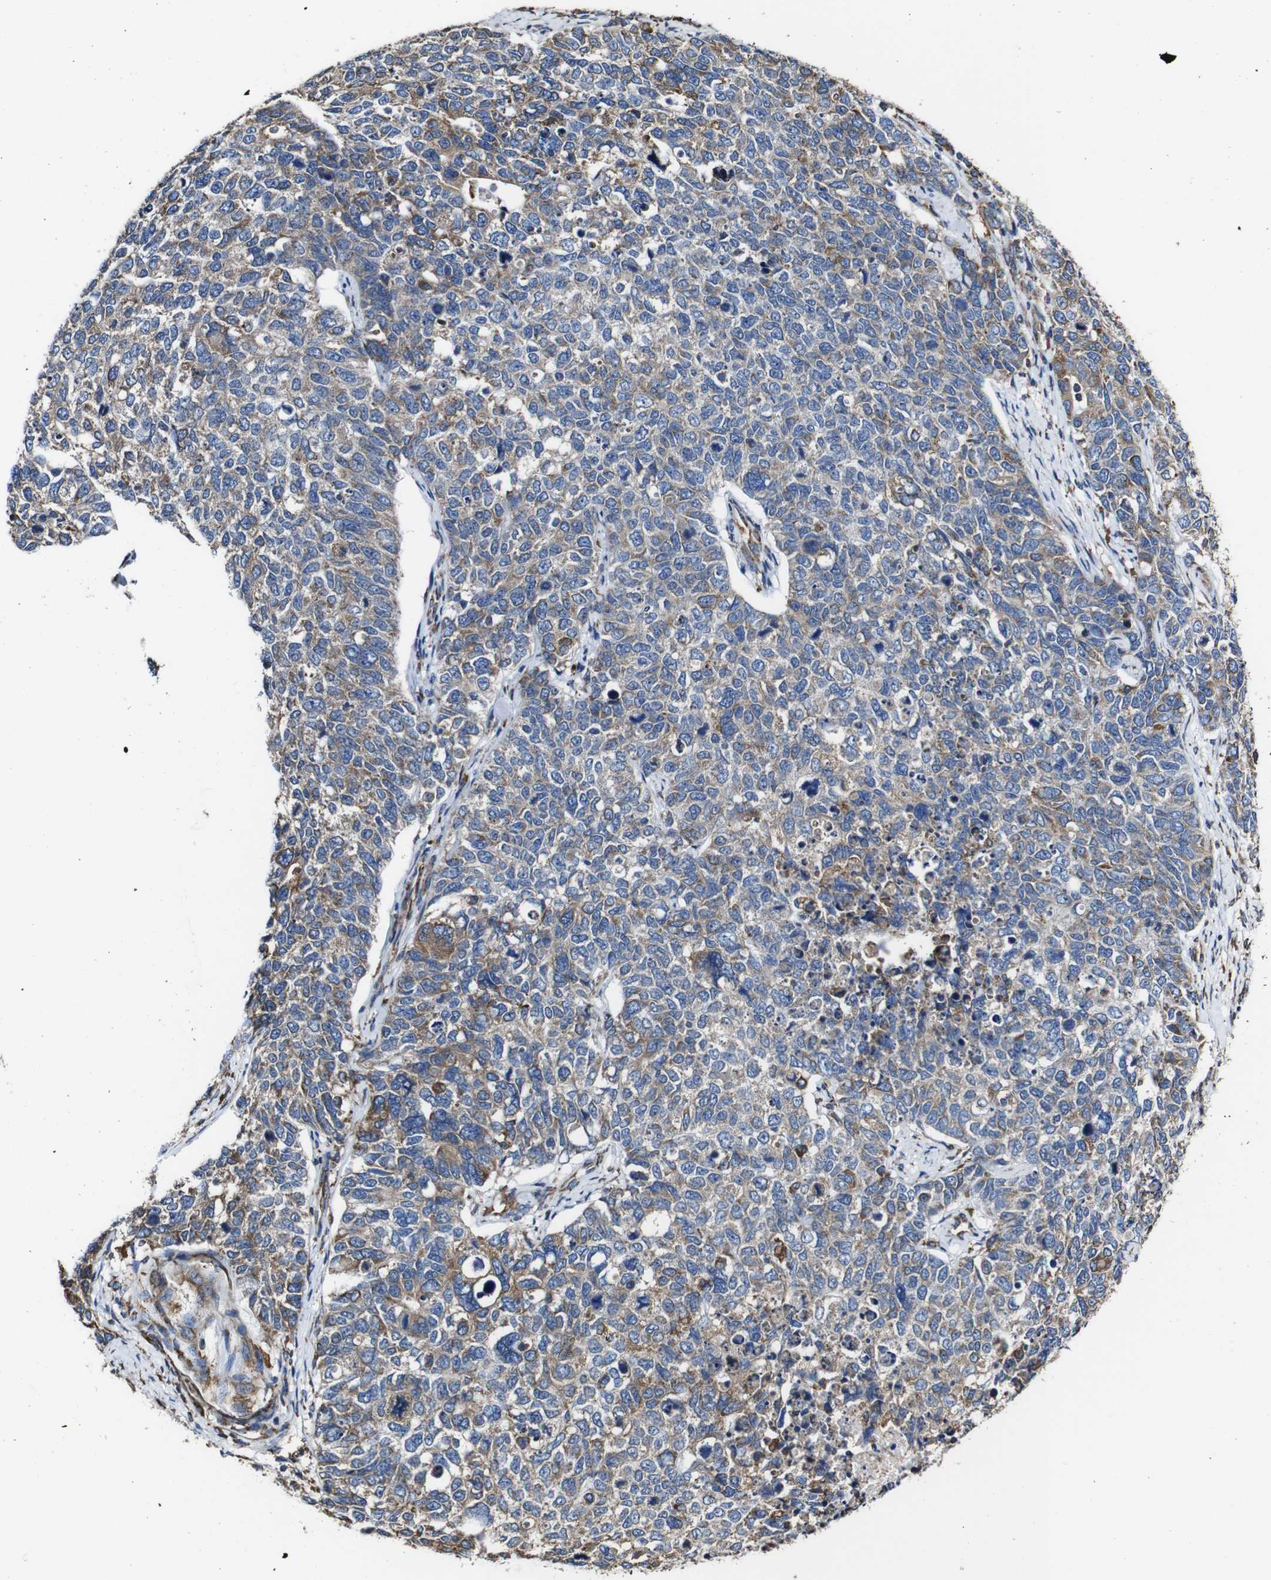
{"staining": {"intensity": "weak", "quantity": ">75%", "location": "cytoplasmic/membranous"}, "tissue": "cervical cancer", "cell_type": "Tumor cells", "image_type": "cancer", "snomed": [{"axis": "morphology", "description": "Squamous cell carcinoma, NOS"}, {"axis": "topography", "description": "Cervix"}], "caption": "About >75% of tumor cells in human cervical cancer (squamous cell carcinoma) reveal weak cytoplasmic/membranous protein staining as visualized by brown immunohistochemical staining.", "gene": "PPIB", "patient": {"sex": "female", "age": 63}}